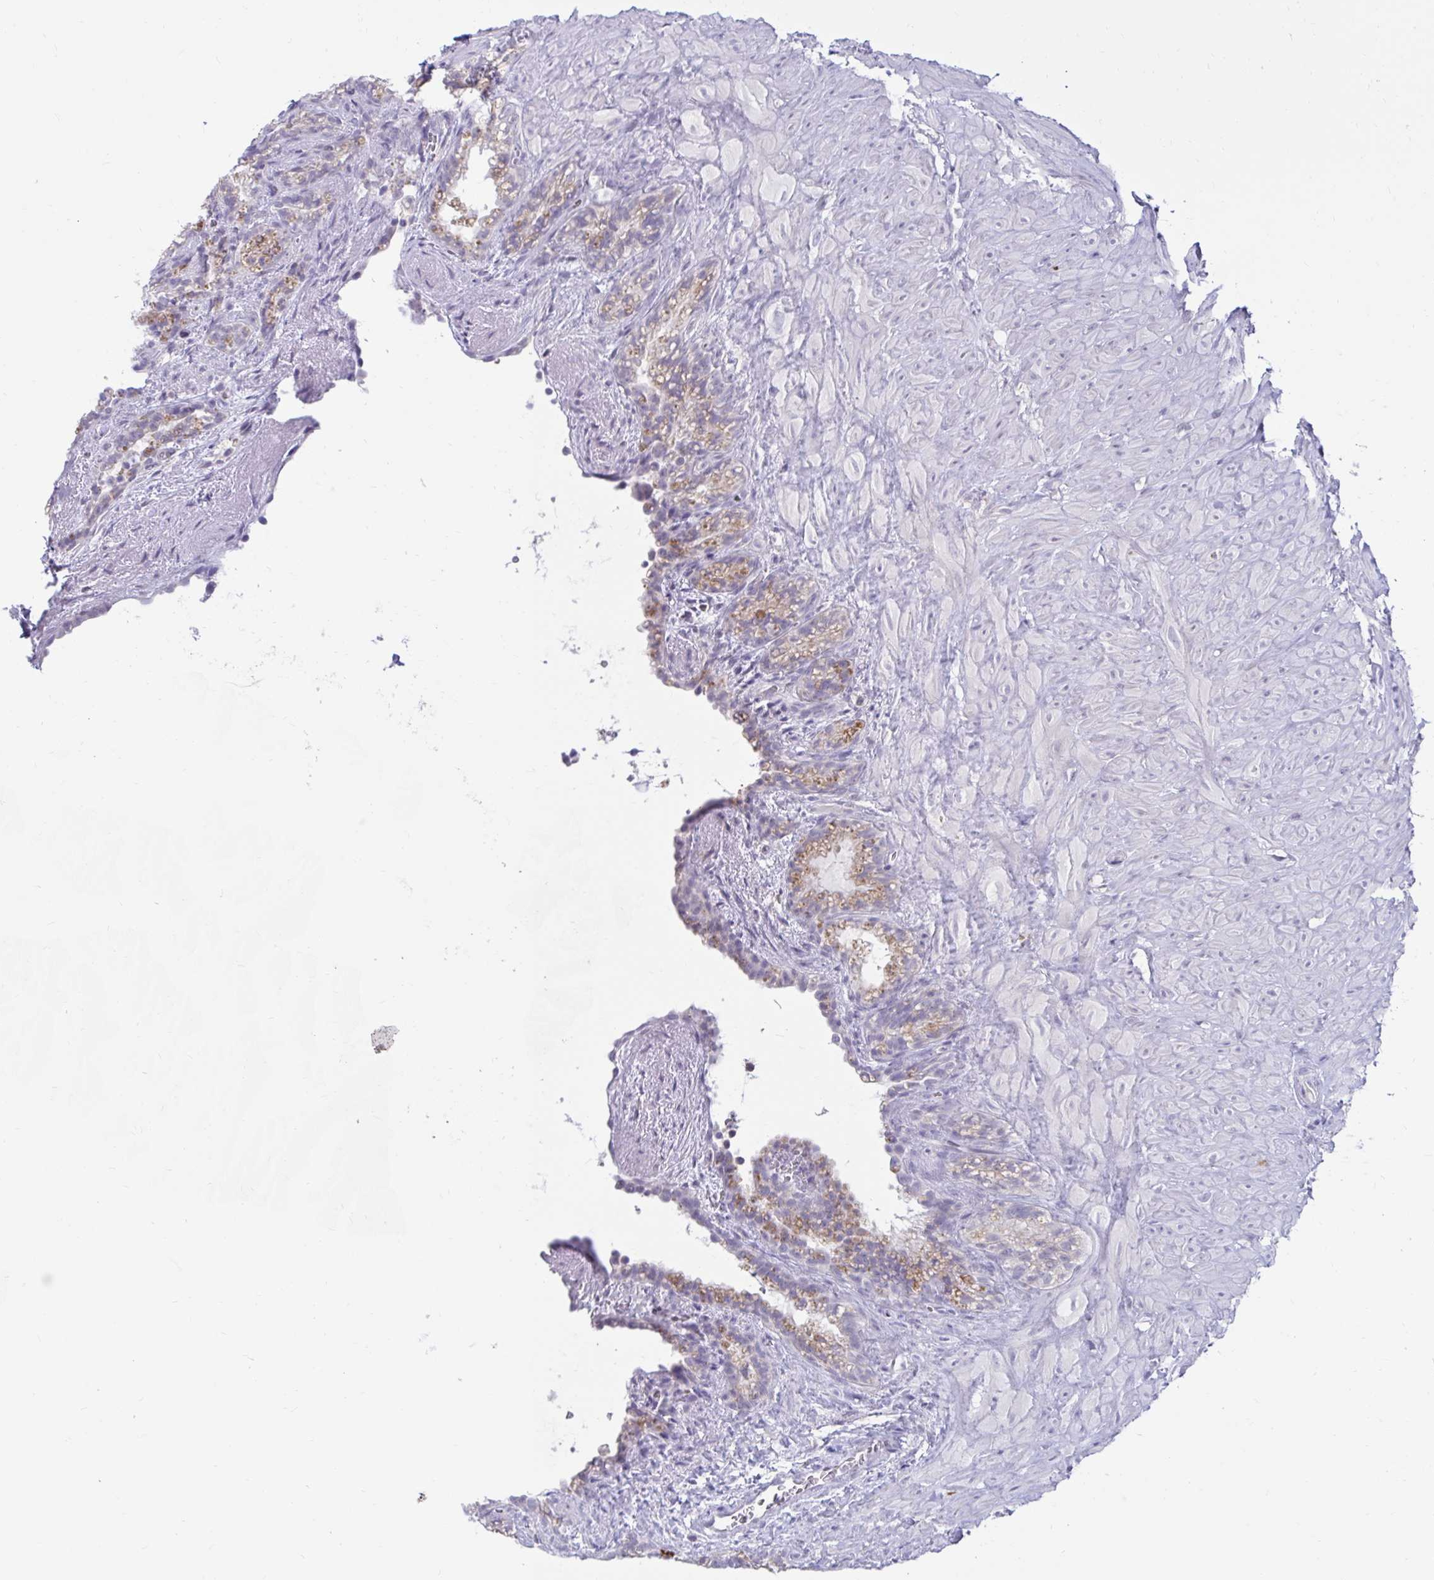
{"staining": {"intensity": "negative", "quantity": "none", "location": "none"}, "tissue": "seminal vesicle", "cell_type": "Glandular cells", "image_type": "normal", "snomed": [{"axis": "morphology", "description": "Normal tissue, NOS"}, {"axis": "topography", "description": "Seminal veicle"}], "caption": "Seminal vesicle was stained to show a protein in brown. There is no significant positivity in glandular cells. Brightfield microscopy of immunohistochemistry stained with DAB (brown) and hematoxylin (blue), captured at high magnification.", "gene": "ARPP19", "patient": {"sex": "male", "age": 76}}